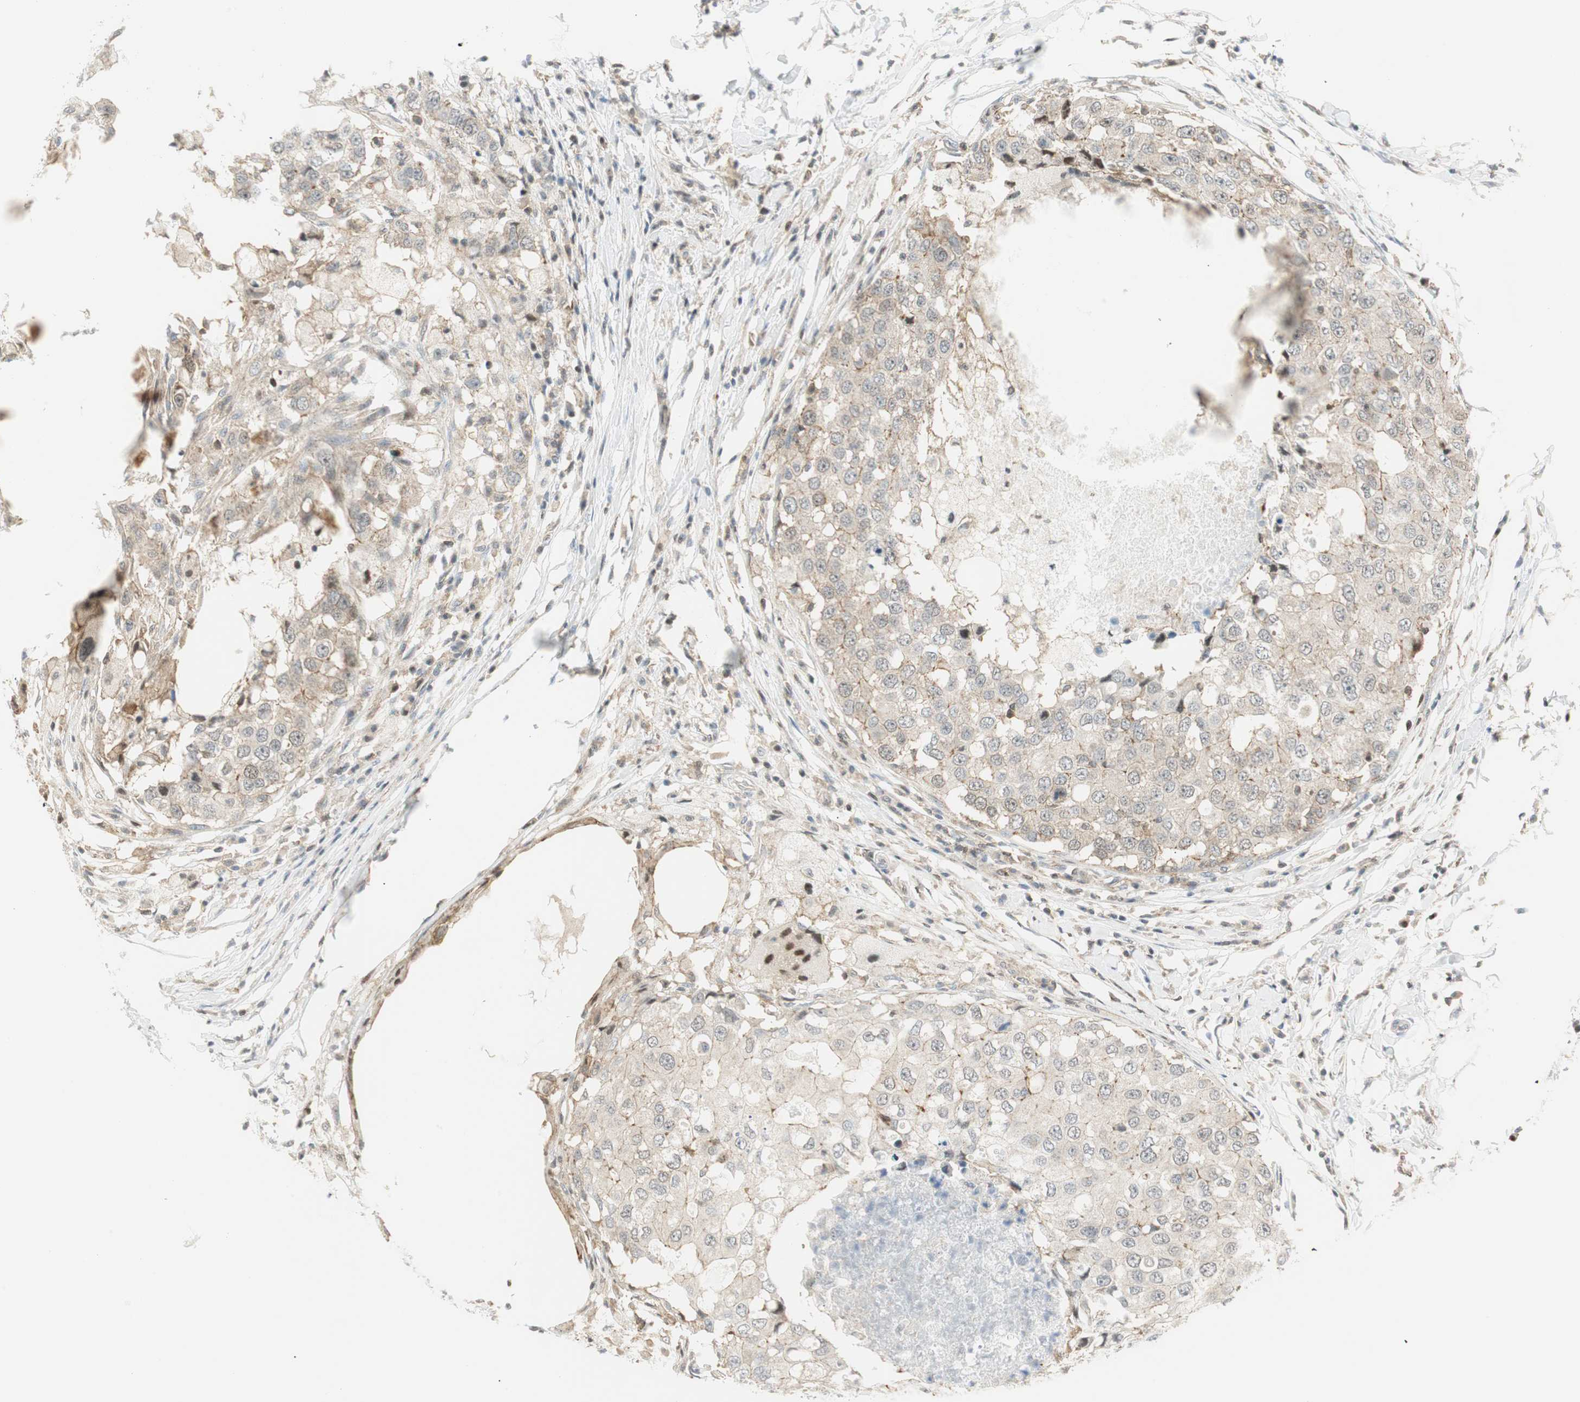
{"staining": {"intensity": "weak", "quantity": ">75%", "location": "cytoplasmic/membranous"}, "tissue": "breast cancer", "cell_type": "Tumor cells", "image_type": "cancer", "snomed": [{"axis": "morphology", "description": "Duct carcinoma"}, {"axis": "topography", "description": "Breast"}], "caption": "Immunohistochemistry (DAB (3,3'-diaminobenzidine)) staining of human breast intraductal carcinoma shows weak cytoplasmic/membranous protein expression in about >75% of tumor cells.", "gene": "PPP1CA", "patient": {"sex": "female", "age": 27}}